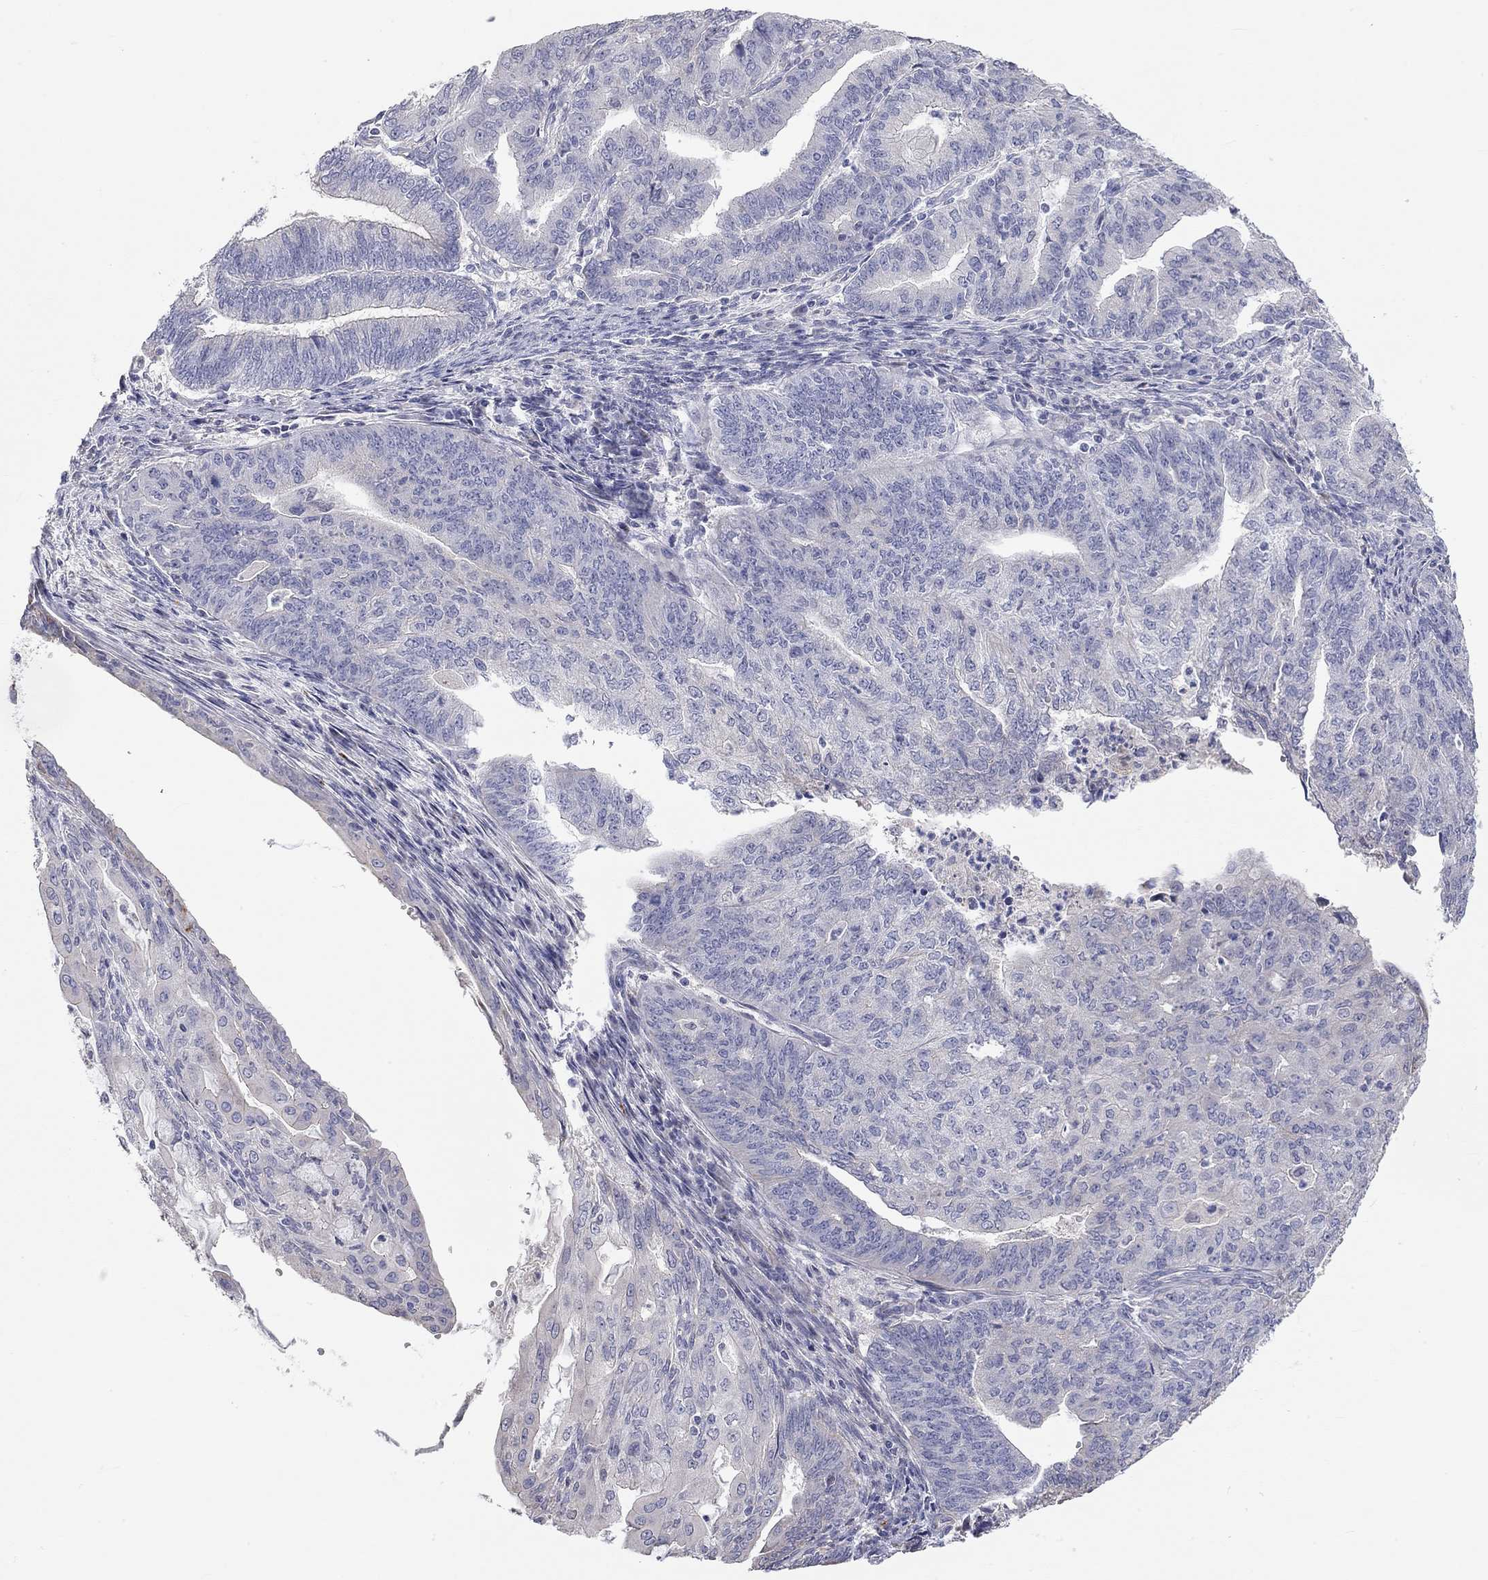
{"staining": {"intensity": "negative", "quantity": "none", "location": "none"}, "tissue": "endometrial cancer", "cell_type": "Tumor cells", "image_type": "cancer", "snomed": [{"axis": "morphology", "description": "Adenocarcinoma, NOS"}, {"axis": "topography", "description": "Endometrium"}], "caption": "An immunohistochemistry (IHC) image of endometrial cancer is shown. There is no staining in tumor cells of endometrial cancer.", "gene": "PAPSS2", "patient": {"sex": "female", "age": 82}}